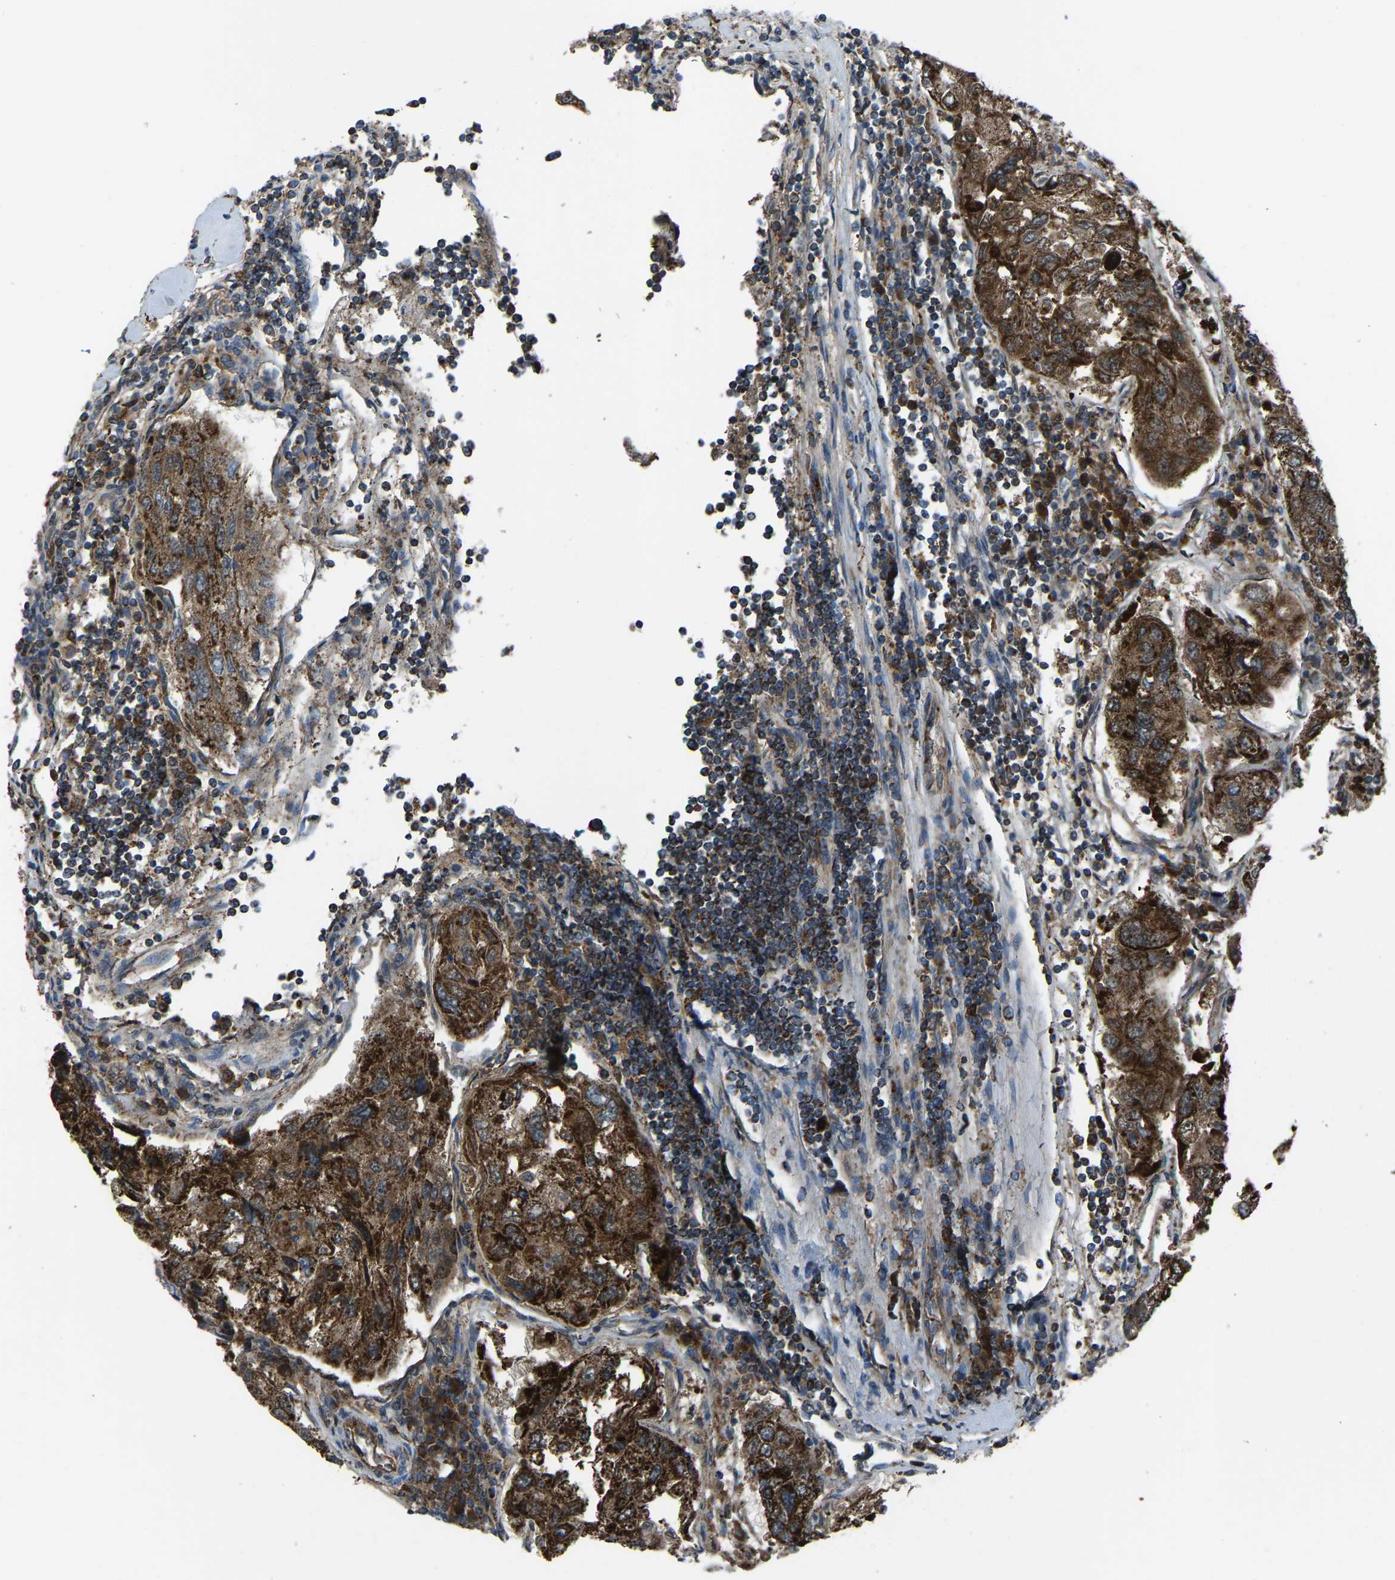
{"staining": {"intensity": "strong", "quantity": ">75%", "location": "cytoplasmic/membranous"}, "tissue": "urothelial cancer", "cell_type": "Tumor cells", "image_type": "cancer", "snomed": [{"axis": "morphology", "description": "Urothelial carcinoma, High grade"}, {"axis": "topography", "description": "Lymph node"}, {"axis": "topography", "description": "Urinary bladder"}], "caption": "The image shows staining of urothelial carcinoma (high-grade), revealing strong cytoplasmic/membranous protein positivity (brown color) within tumor cells. Using DAB (brown) and hematoxylin (blue) stains, captured at high magnification using brightfield microscopy.", "gene": "AKR1A1", "patient": {"sex": "male", "age": 51}}